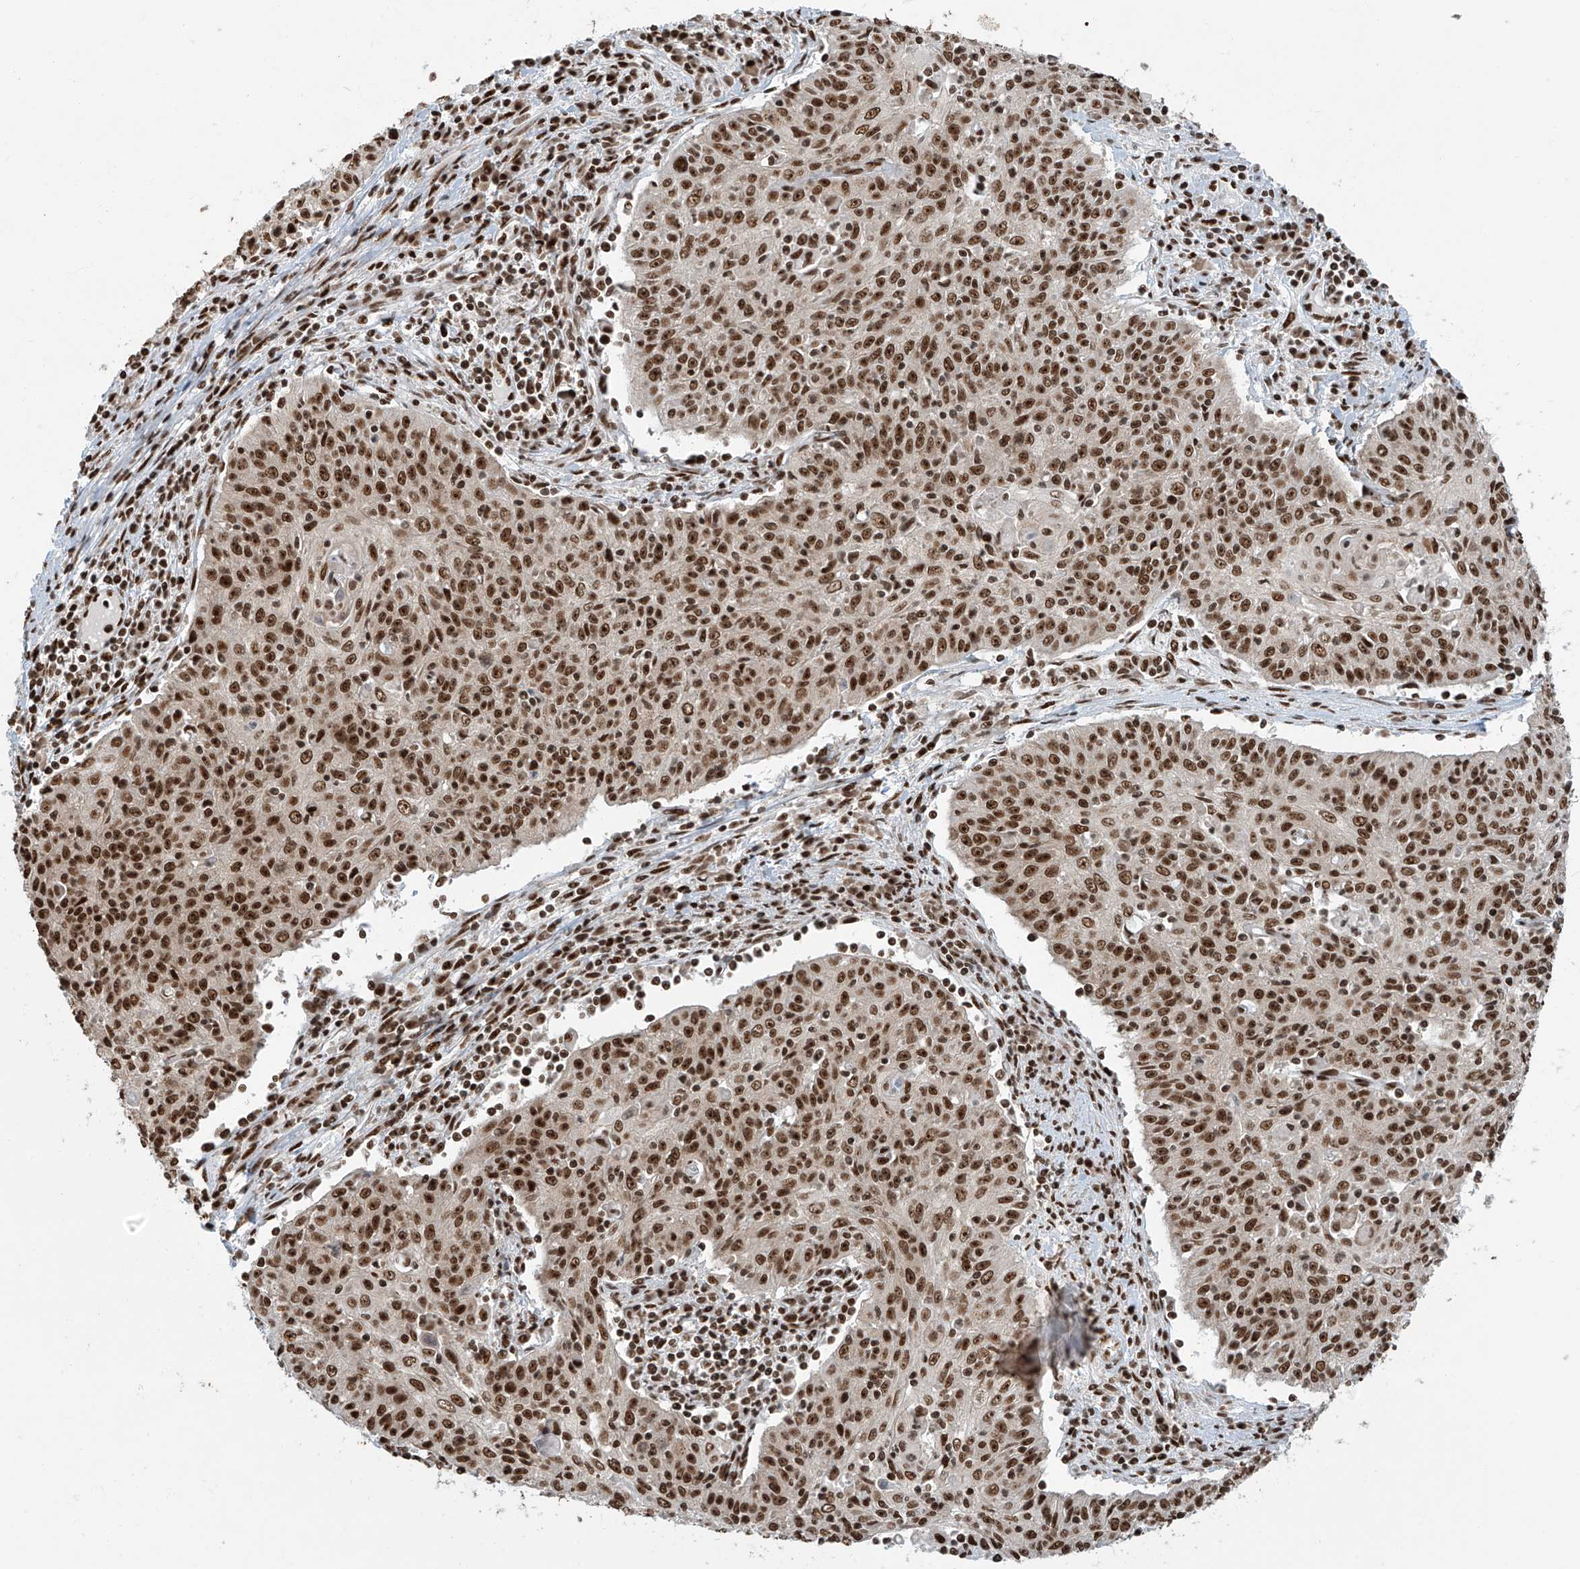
{"staining": {"intensity": "moderate", "quantity": ">75%", "location": "nuclear"}, "tissue": "cervical cancer", "cell_type": "Tumor cells", "image_type": "cancer", "snomed": [{"axis": "morphology", "description": "Squamous cell carcinoma, NOS"}, {"axis": "topography", "description": "Cervix"}], "caption": "A brown stain labels moderate nuclear positivity of a protein in cervical cancer tumor cells.", "gene": "FAM193B", "patient": {"sex": "female", "age": 48}}